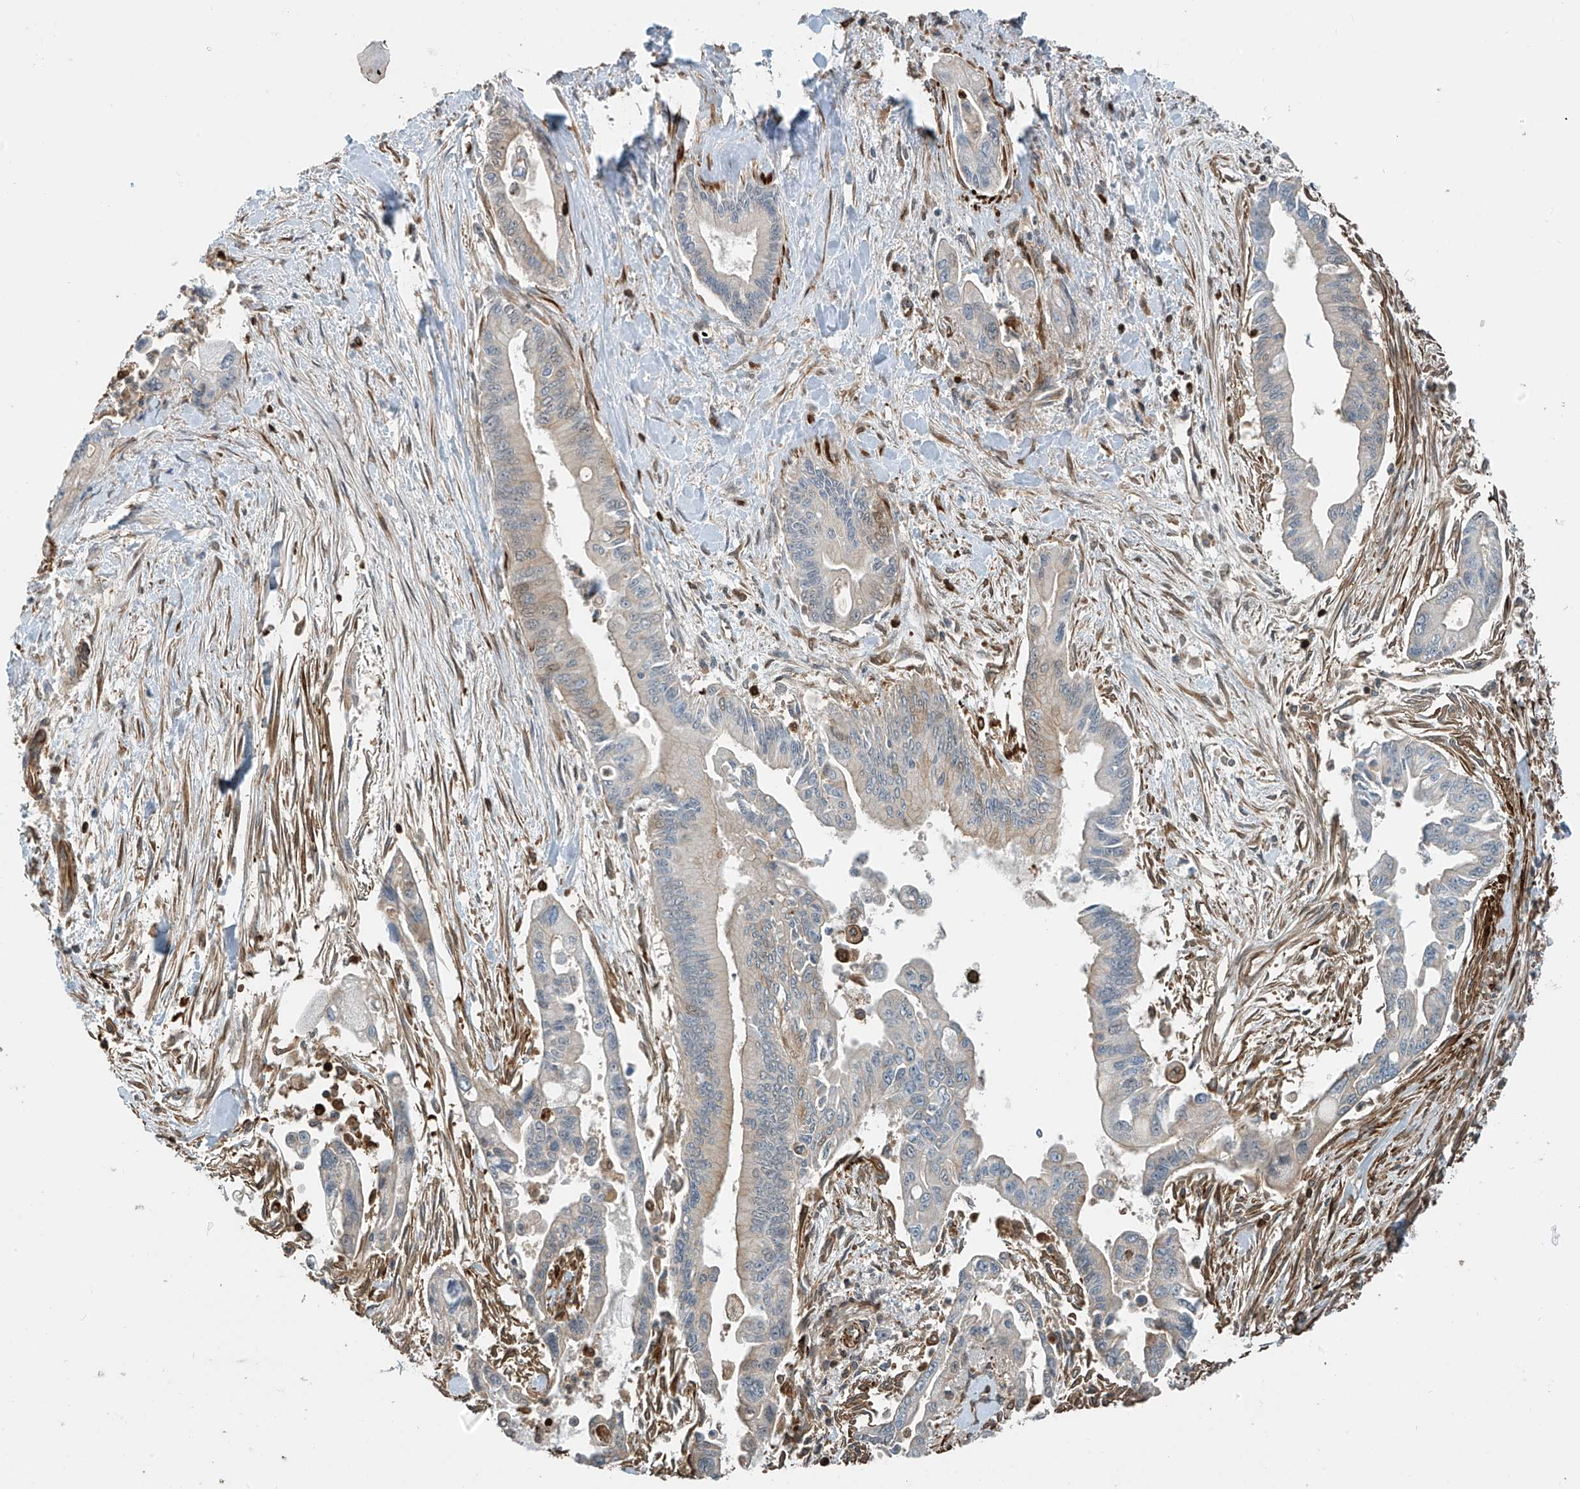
{"staining": {"intensity": "weak", "quantity": "<25%", "location": "cytoplasmic/membranous"}, "tissue": "pancreatic cancer", "cell_type": "Tumor cells", "image_type": "cancer", "snomed": [{"axis": "morphology", "description": "Adenocarcinoma, NOS"}, {"axis": "topography", "description": "Pancreas"}], "caption": "High magnification brightfield microscopy of adenocarcinoma (pancreatic) stained with DAB (brown) and counterstained with hematoxylin (blue): tumor cells show no significant staining.", "gene": "SH3BGRL3", "patient": {"sex": "male", "age": 70}}